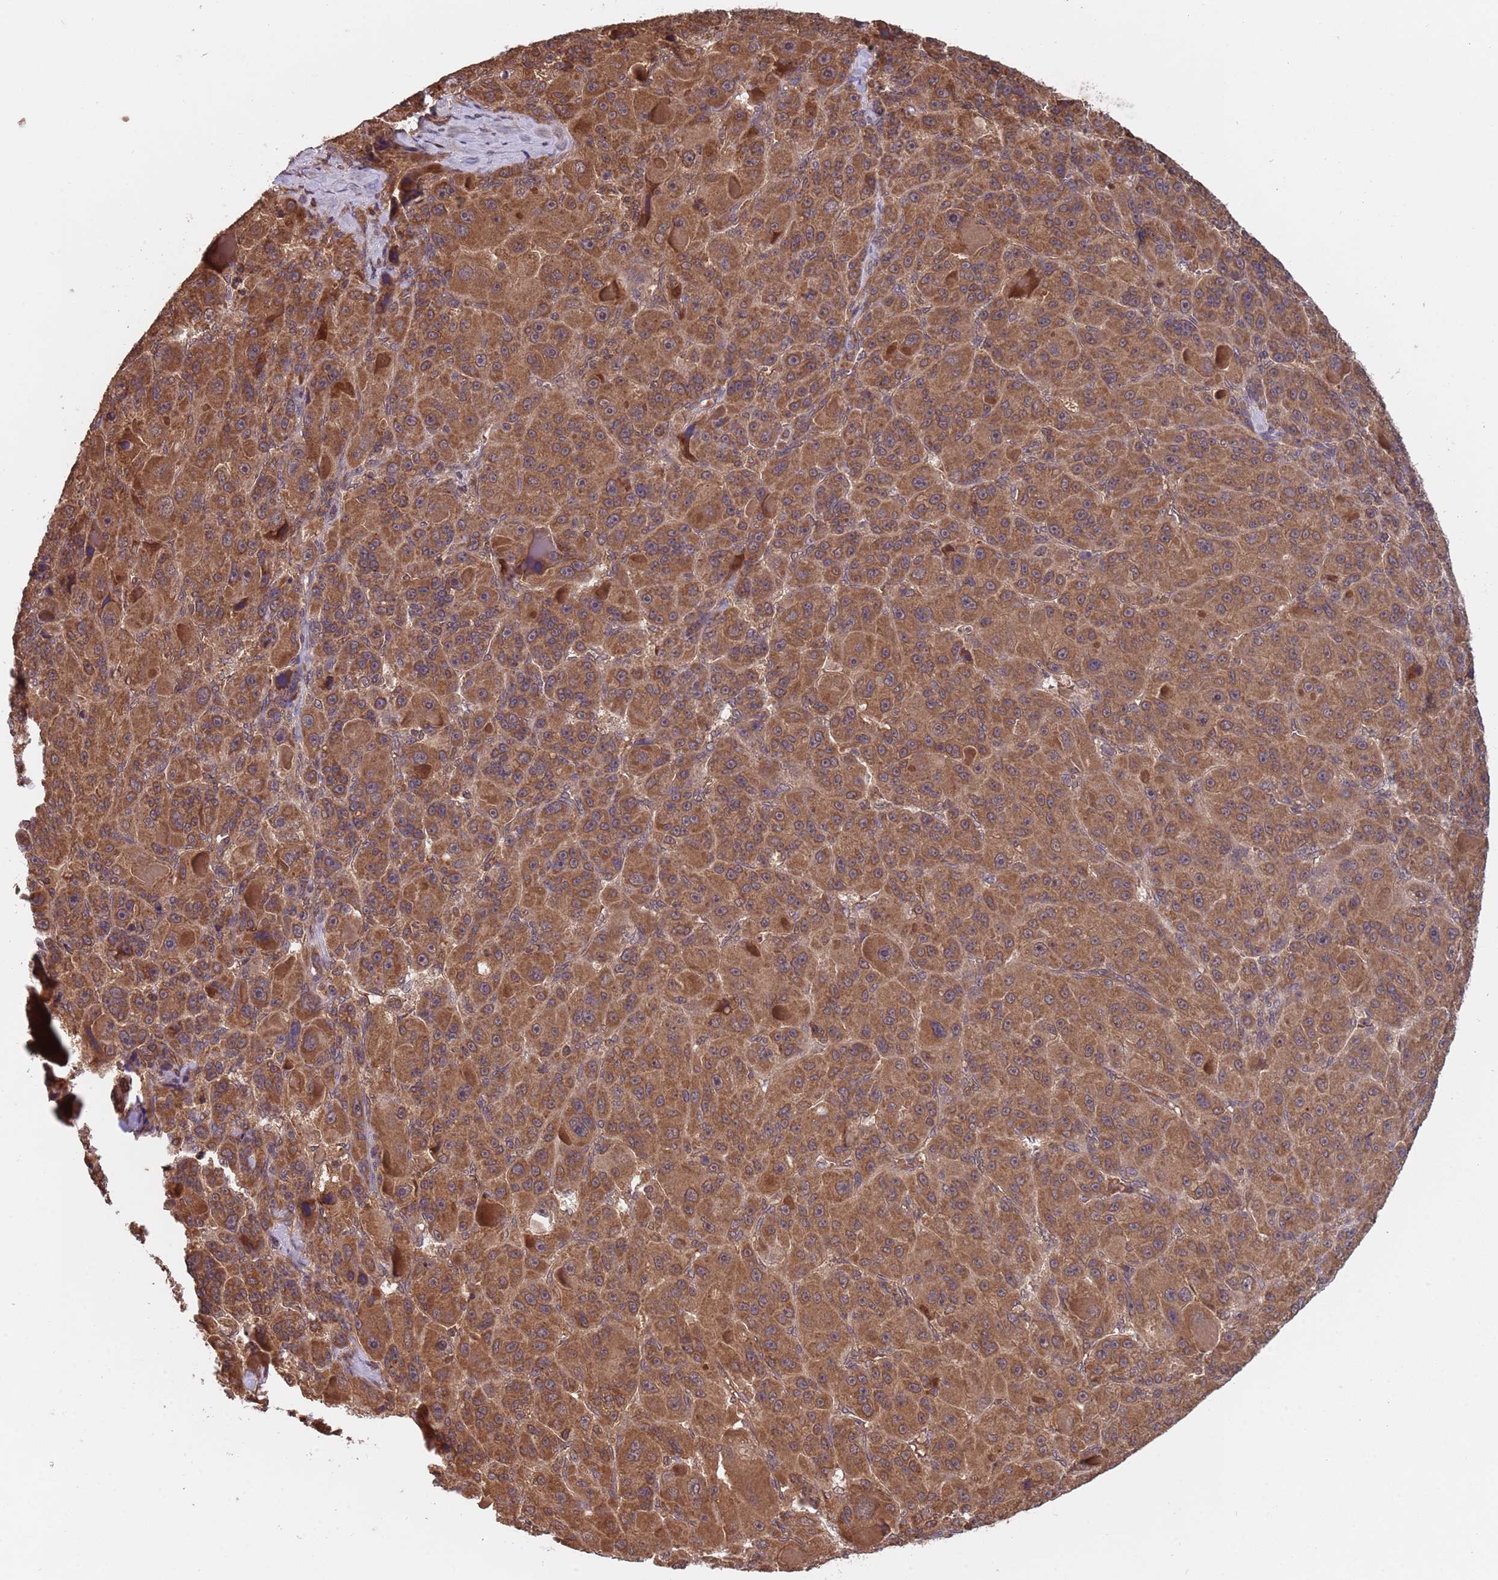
{"staining": {"intensity": "strong", "quantity": ">75%", "location": "cytoplasmic/membranous"}, "tissue": "liver cancer", "cell_type": "Tumor cells", "image_type": "cancer", "snomed": [{"axis": "morphology", "description": "Carcinoma, Hepatocellular, NOS"}, {"axis": "topography", "description": "Liver"}], "caption": "Immunohistochemistry (IHC) staining of liver hepatocellular carcinoma, which displays high levels of strong cytoplasmic/membranous expression in about >75% of tumor cells indicating strong cytoplasmic/membranous protein staining. The staining was performed using DAB (brown) for protein detection and nuclei were counterstained in hematoxylin (blue).", "gene": "ERI1", "patient": {"sex": "male", "age": 76}}